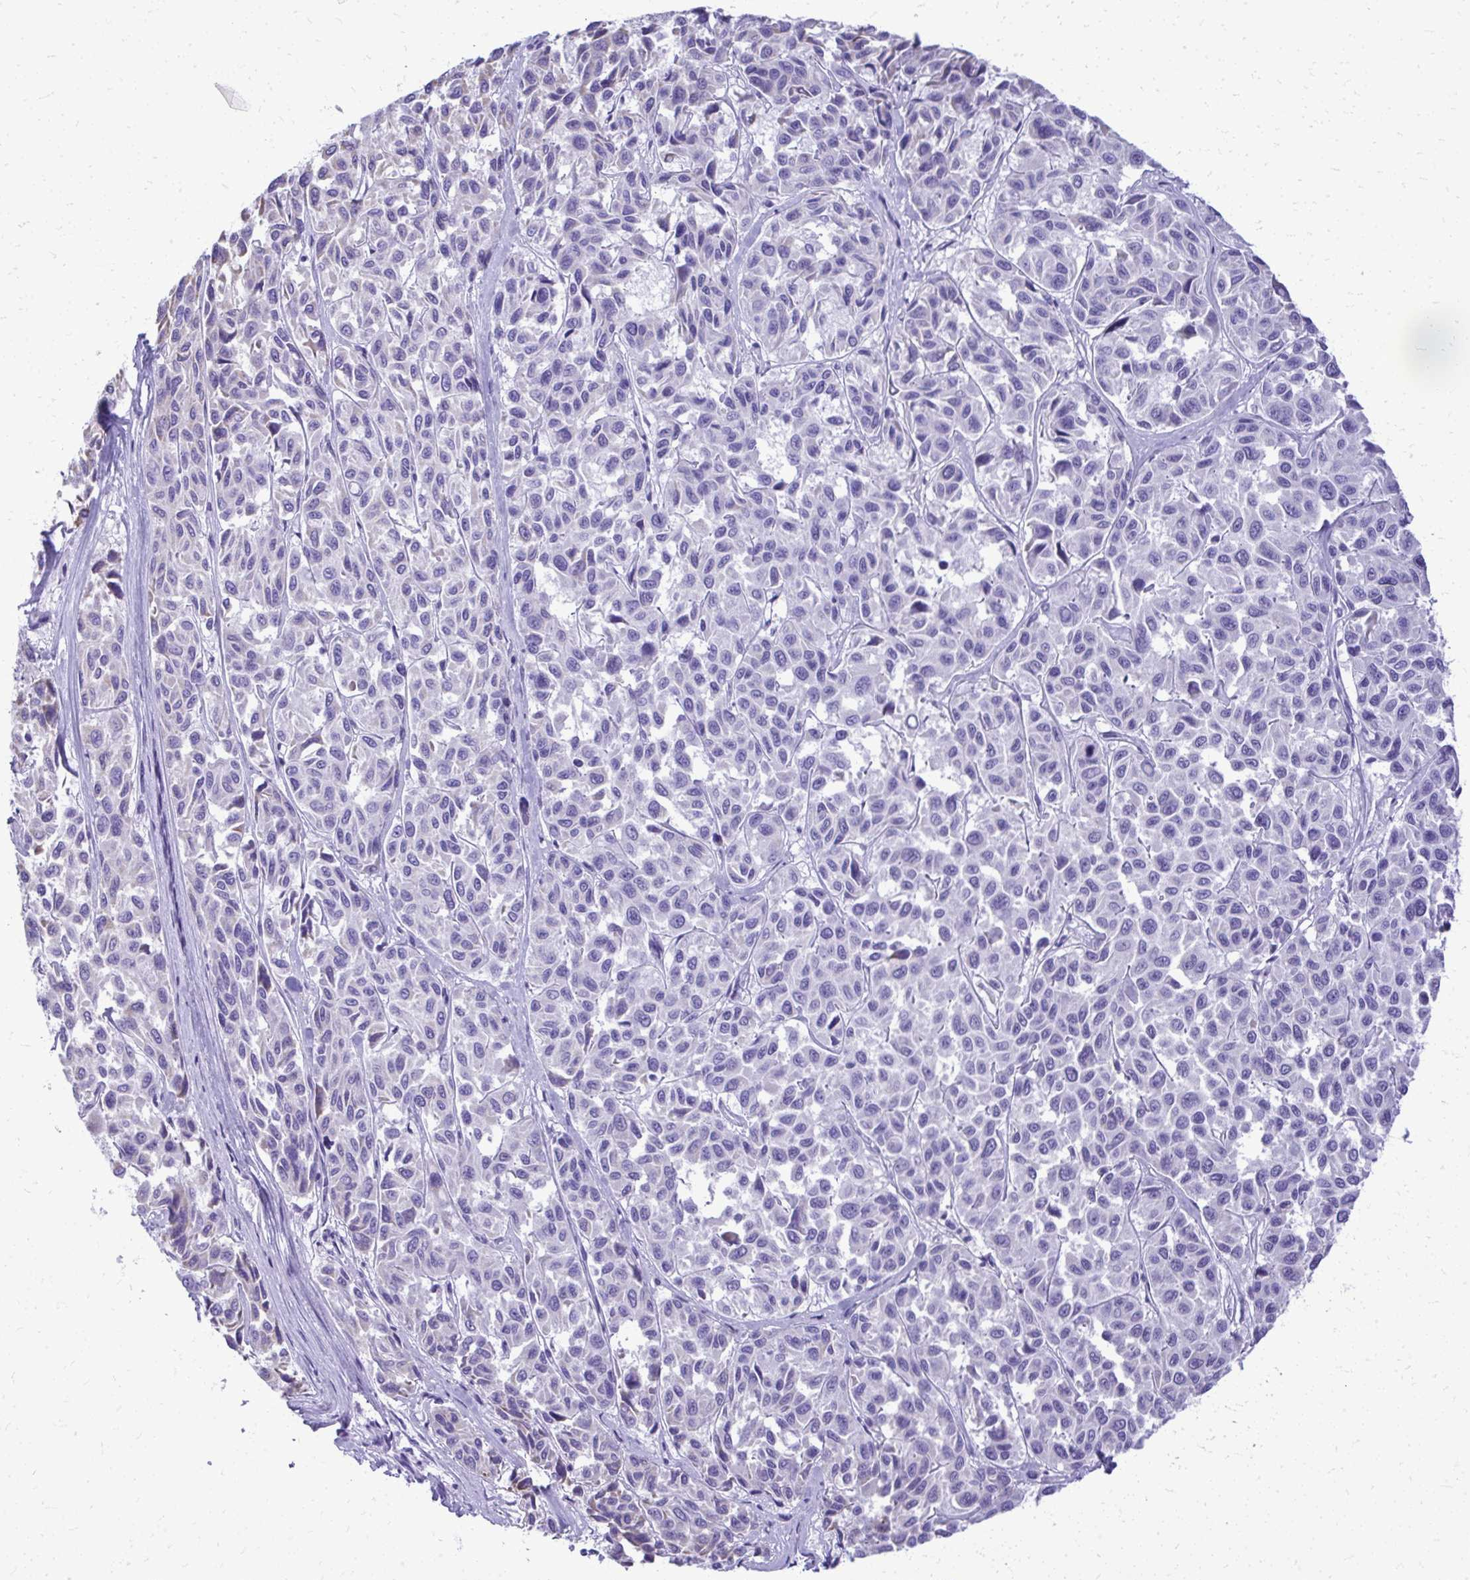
{"staining": {"intensity": "negative", "quantity": "none", "location": "none"}, "tissue": "melanoma", "cell_type": "Tumor cells", "image_type": "cancer", "snomed": [{"axis": "morphology", "description": "Malignant melanoma, NOS"}, {"axis": "topography", "description": "Skin"}], "caption": "Immunohistochemical staining of human melanoma reveals no significant staining in tumor cells. Nuclei are stained in blue.", "gene": "RALYL", "patient": {"sex": "female", "age": 66}}